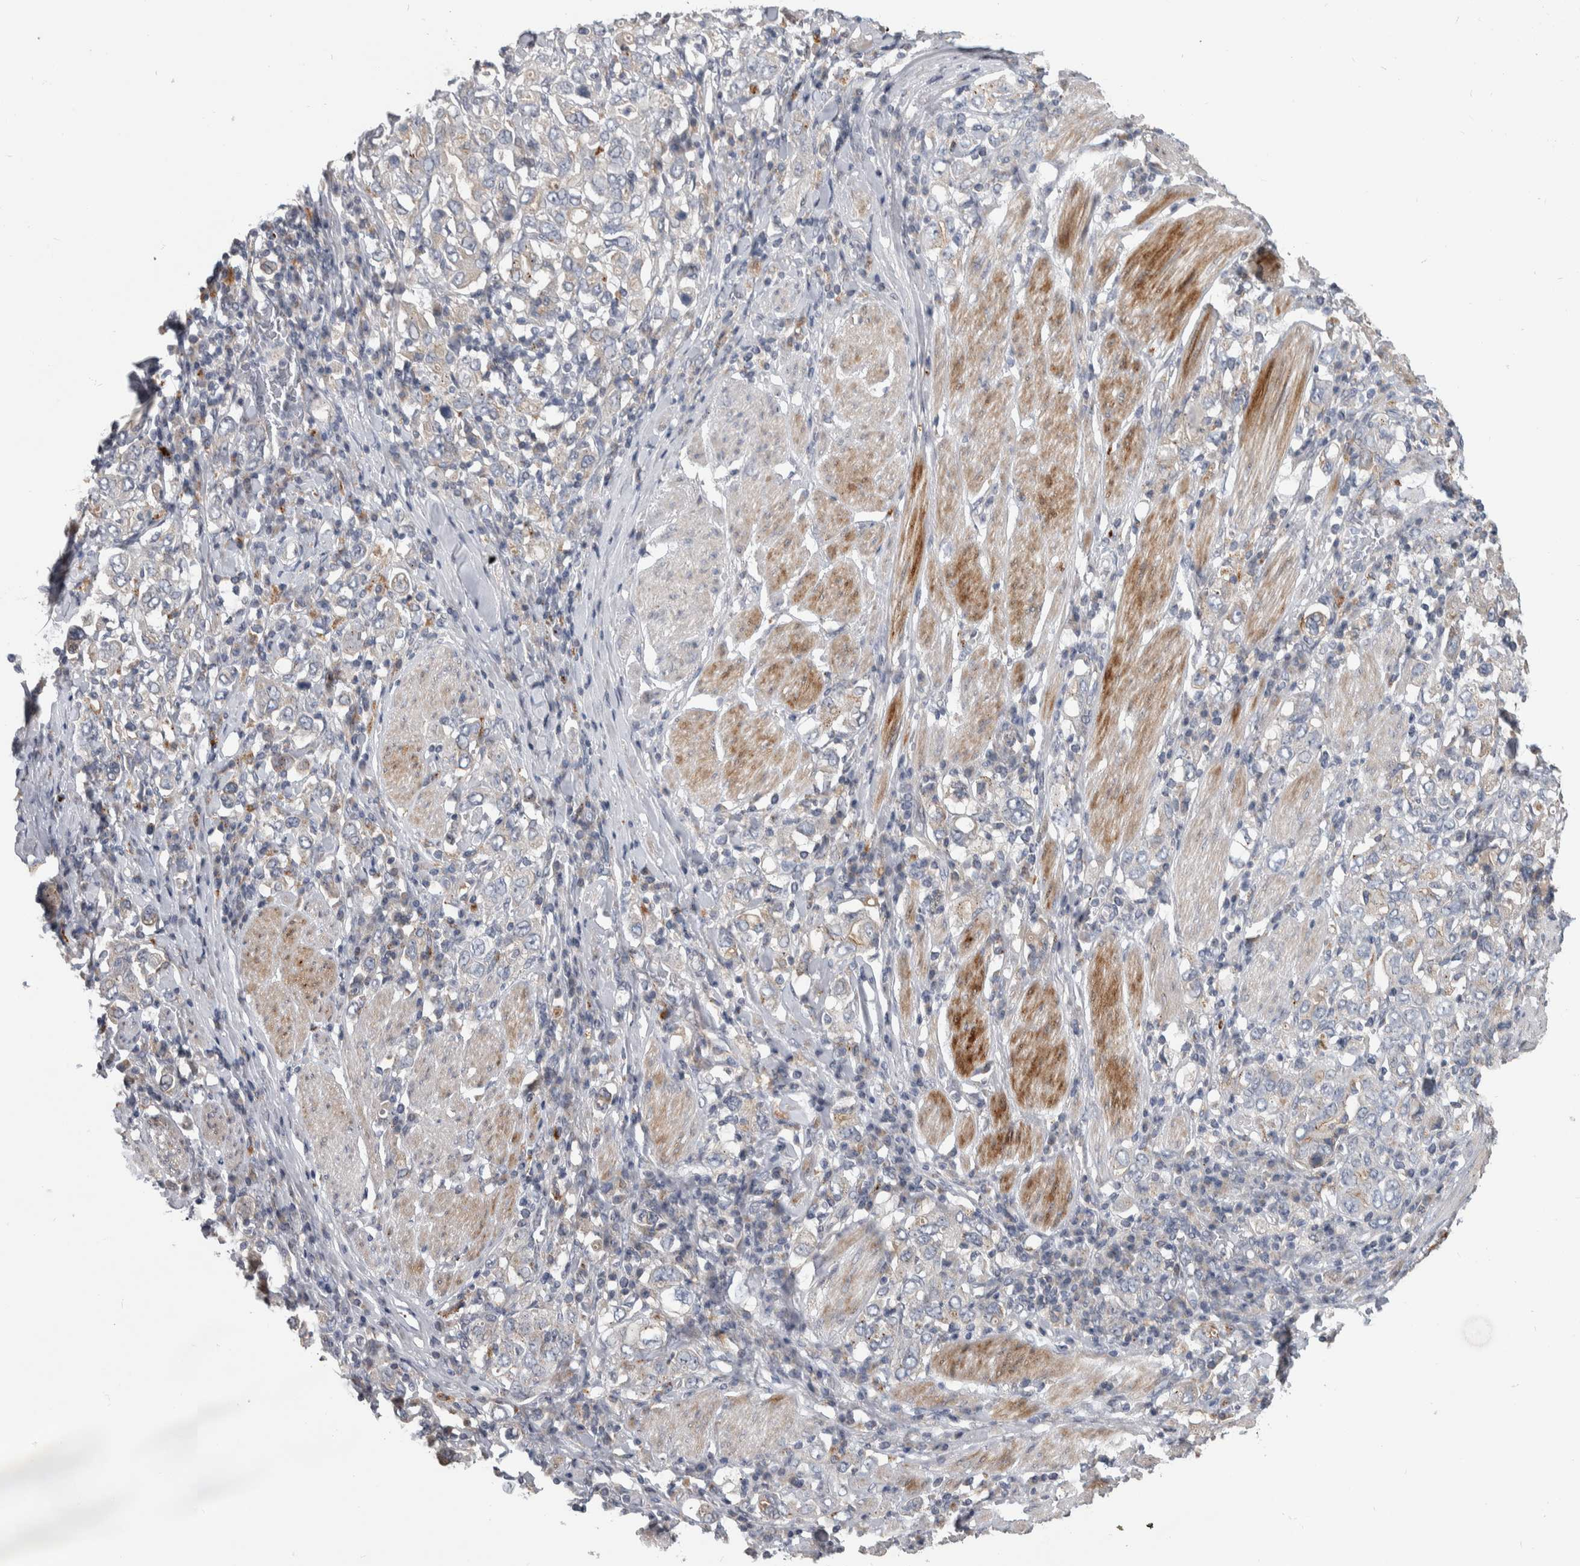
{"staining": {"intensity": "moderate", "quantity": "<25%", "location": "cytoplasmic/membranous"}, "tissue": "stomach cancer", "cell_type": "Tumor cells", "image_type": "cancer", "snomed": [{"axis": "morphology", "description": "Adenocarcinoma, NOS"}, {"axis": "topography", "description": "Stomach, upper"}], "caption": "Stomach cancer (adenocarcinoma) tissue shows moderate cytoplasmic/membranous expression in about <25% of tumor cells (DAB = brown stain, brightfield microscopy at high magnification).", "gene": "FAM83G", "patient": {"sex": "male", "age": 62}}